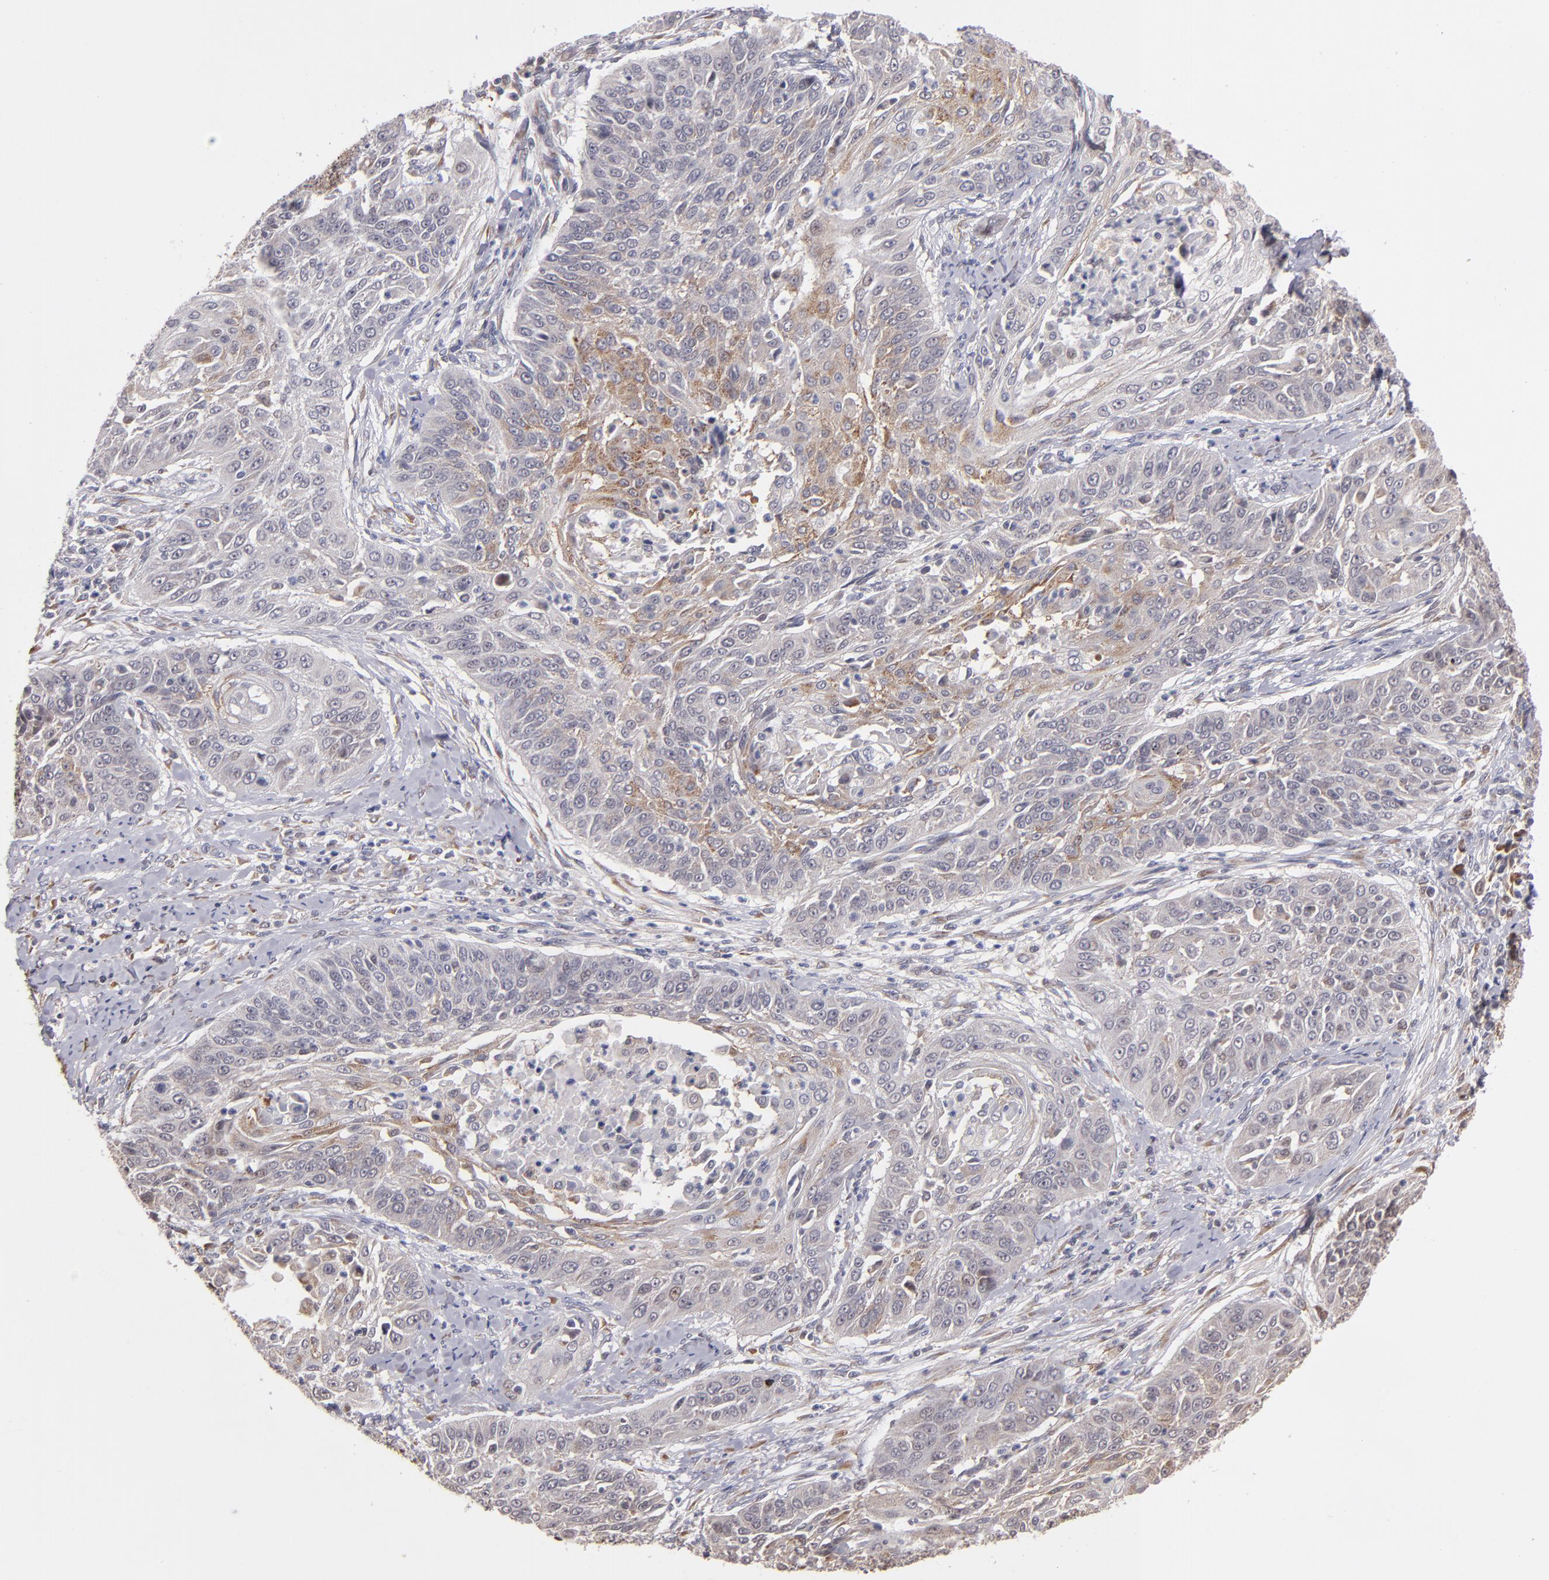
{"staining": {"intensity": "weak", "quantity": ">75%", "location": "cytoplasmic/membranous"}, "tissue": "cervical cancer", "cell_type": "Tumor cells", "image_type": "cancer", "snomed": [{"axis": "morphology", "description": "Squamous cell carcinoma, NOS"}, {"axis": "topography", "description": "Cervix"}], "caption": "A brown stain labels weak cytoplasmic/membranous positivity of a protein in cervical cancer tumor cells.", "gene": "CASP1", "patient": {"sex": "female", "age": 64}}